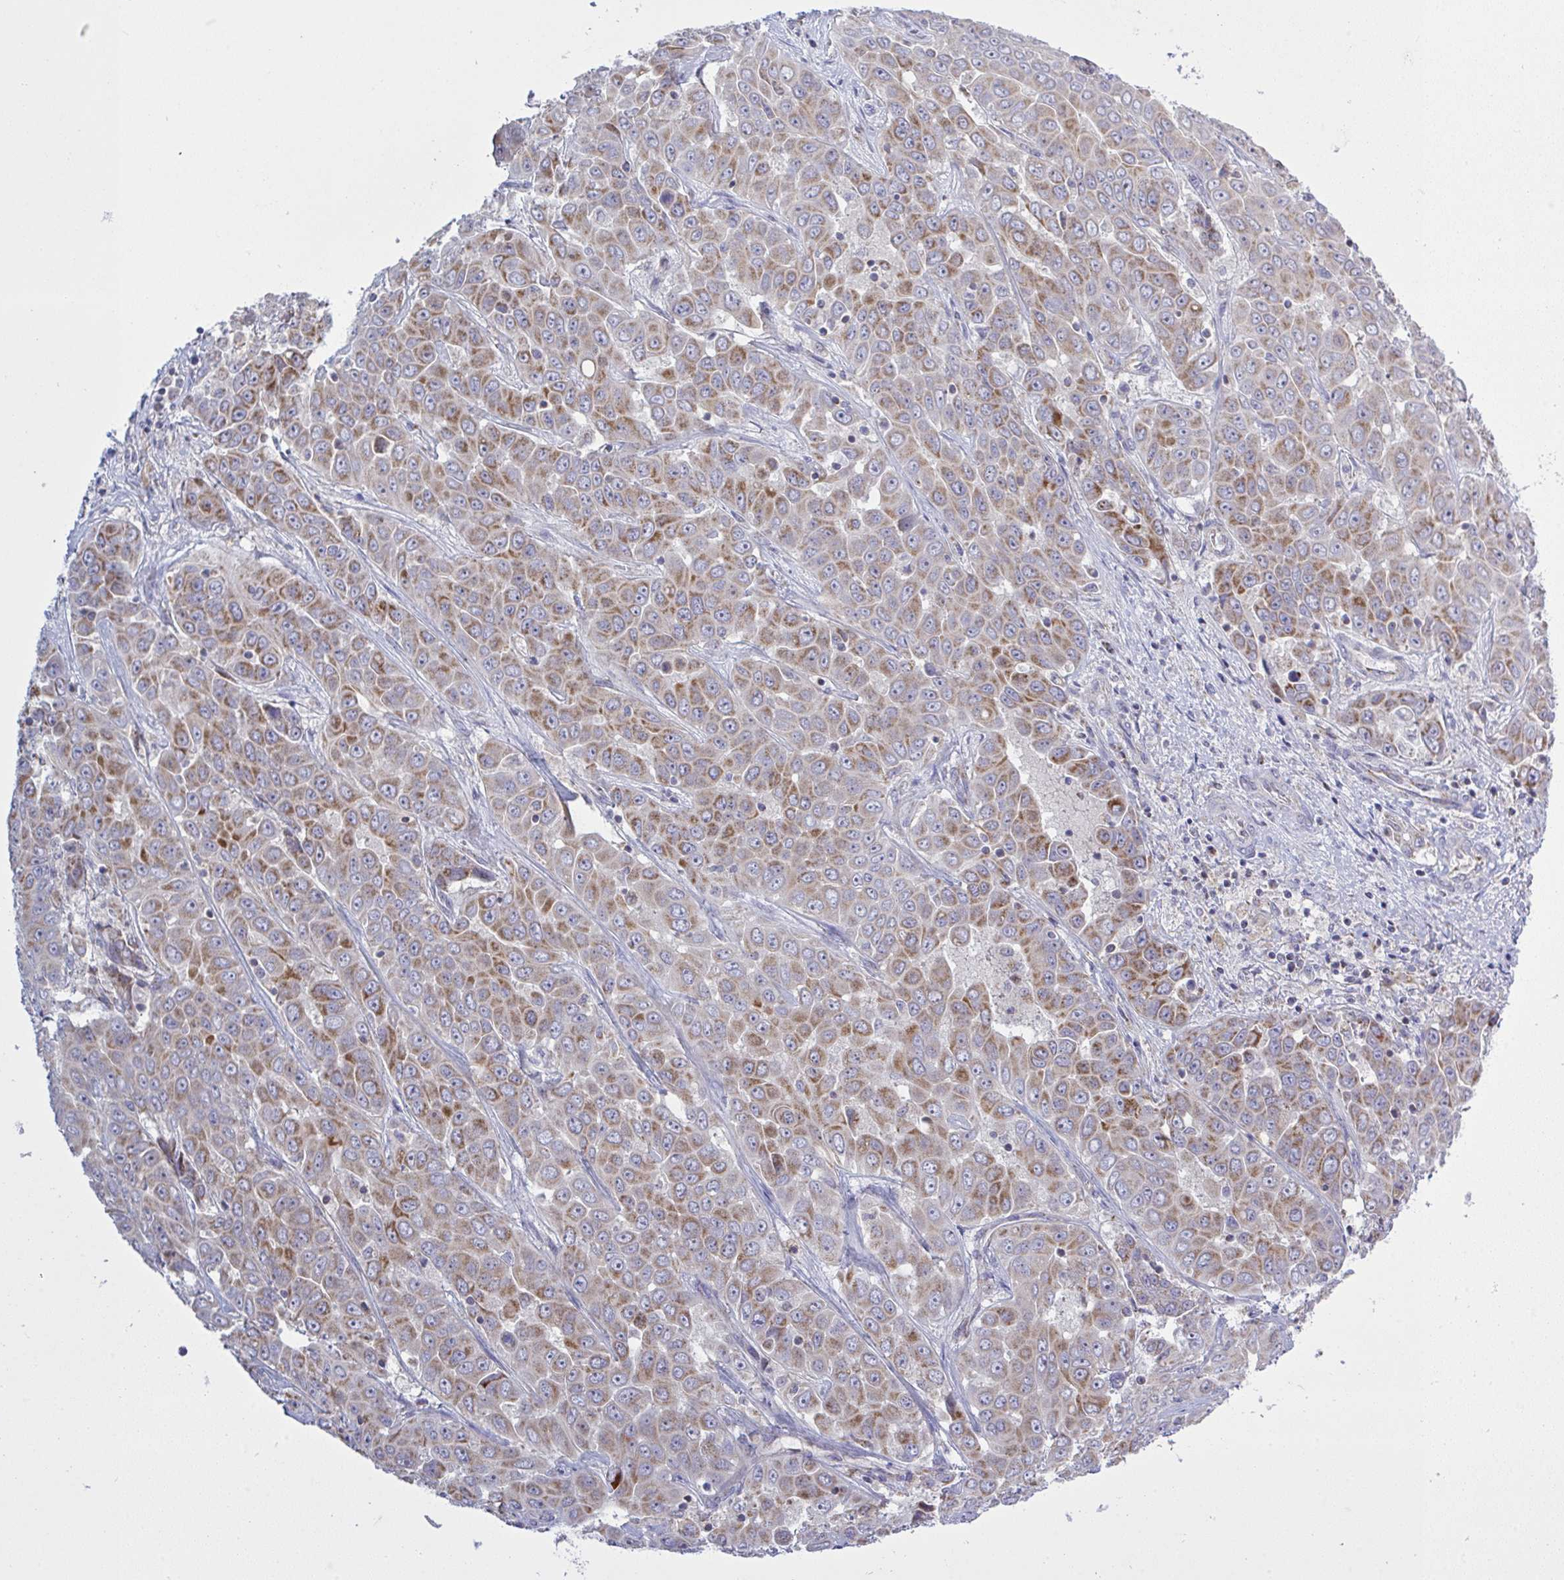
{"staining": {"intensity": "moderate", "quantity": ">75%", "location": "cytoplasmic/membranous"}, "tissue": "liver cancer", "cell_type": "Tumor cells", "image_type": "cancer", "snomed": [{"axis": "morphology", "description": "Cholangiocarcinoma"}, {"axis": "topography", "description": "Liver"}], "caption": "Tumor cells exhibit moderate cytoplasmic/membranous expression in approximately >75% of cells in liver cholangiocarcinoma.", "gene": "NDUFA7", "patient": {"sex": "female", "age": 52}}